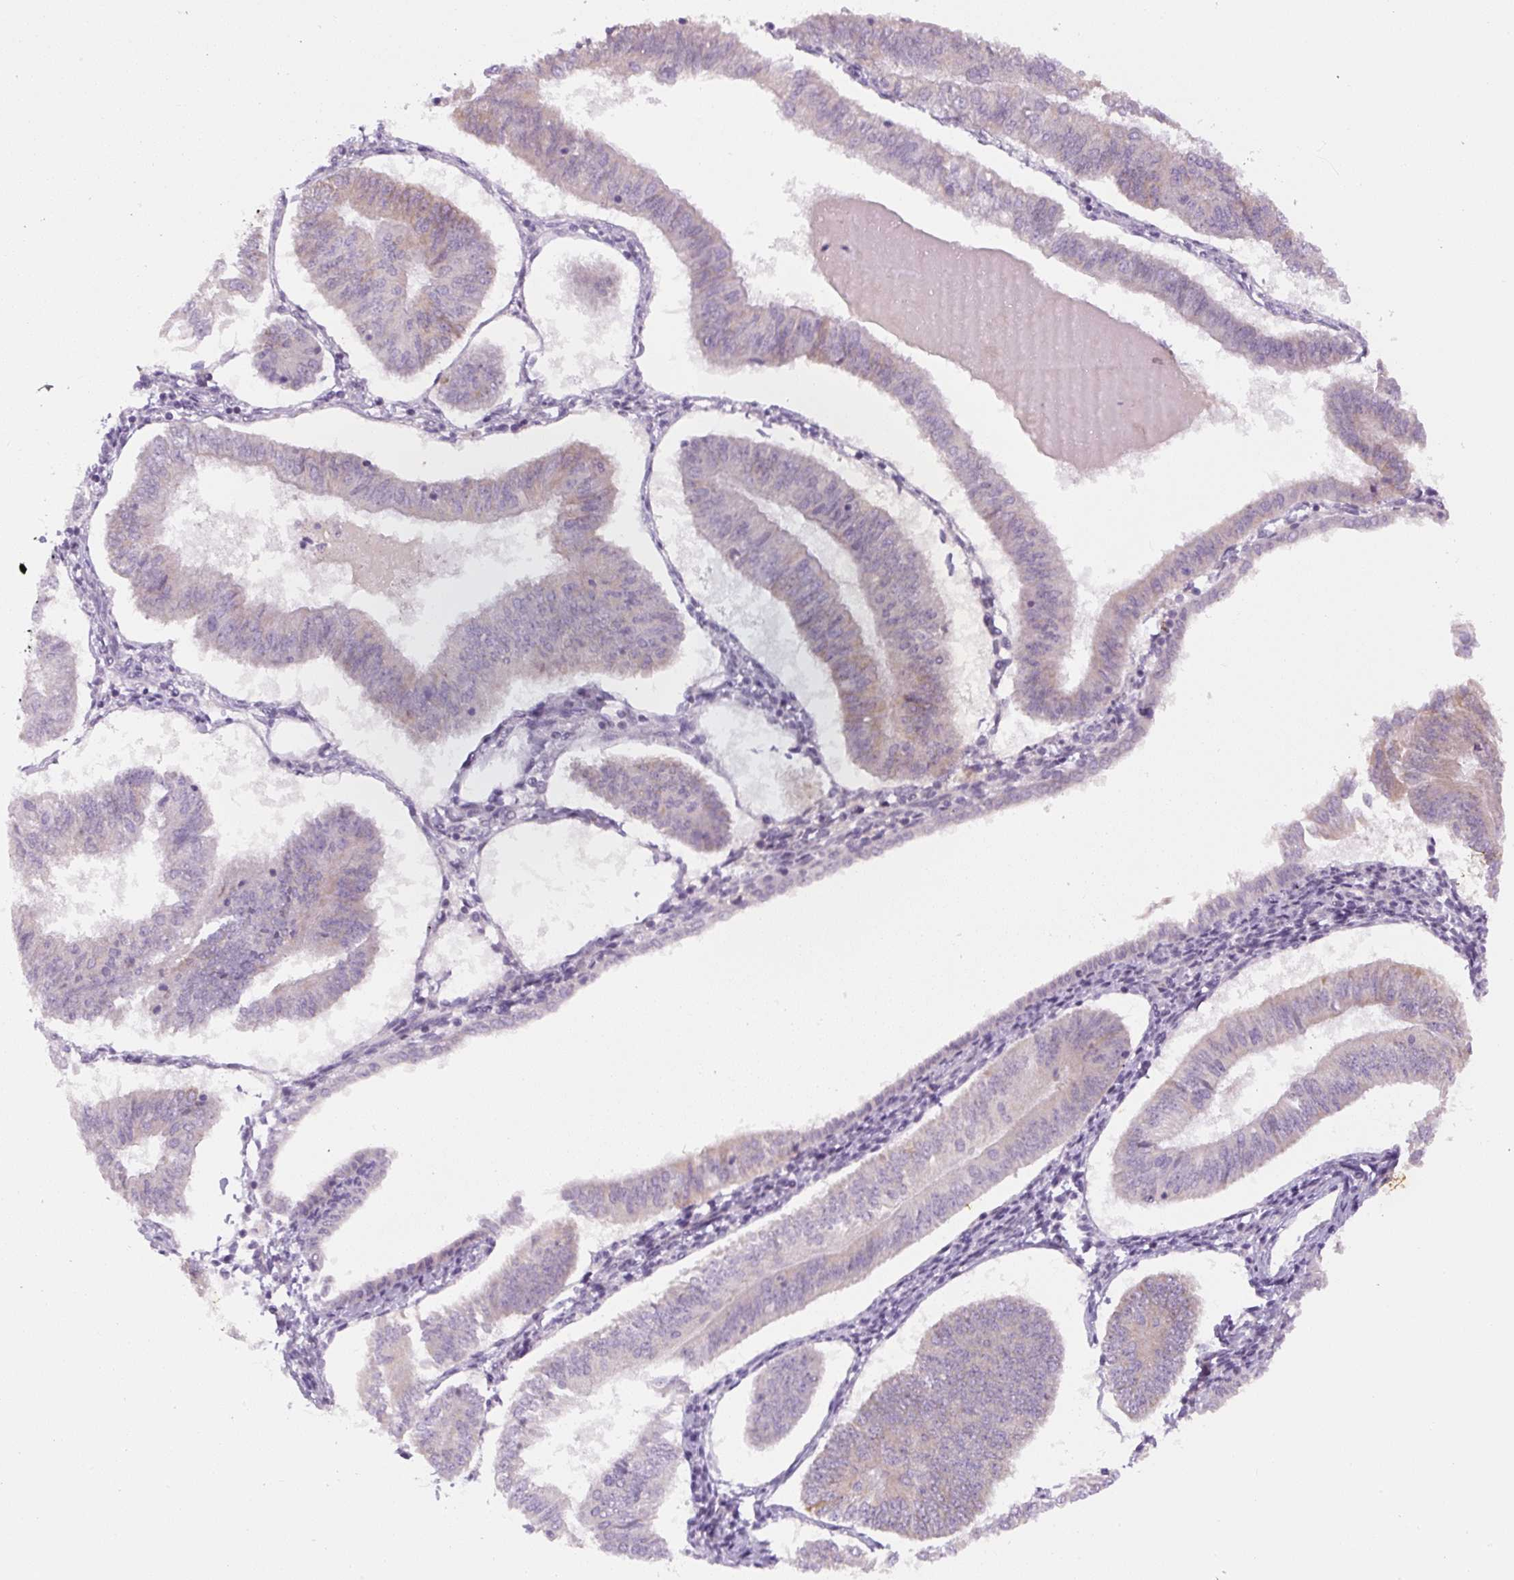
{"staining": {"intensity": "weak", "quantity": "<25%", "location": "cytoplasmic/membranous"}, "tissue": "endometrial cancer", "cell_type": "Tumor cells", "image_type": "cancer", "snomed": [{"axis": "morphology", "description": "Adenocarcinoma, NOS"}, {"axis": "topography", "description": "Endometrium"}], "caption": "Protein analysis of adenocarcinoma (endometrial) displays no significant expression in tumor cells.", "gene": "YIF1B", "patient": {"sex": "female", "age": 58}}